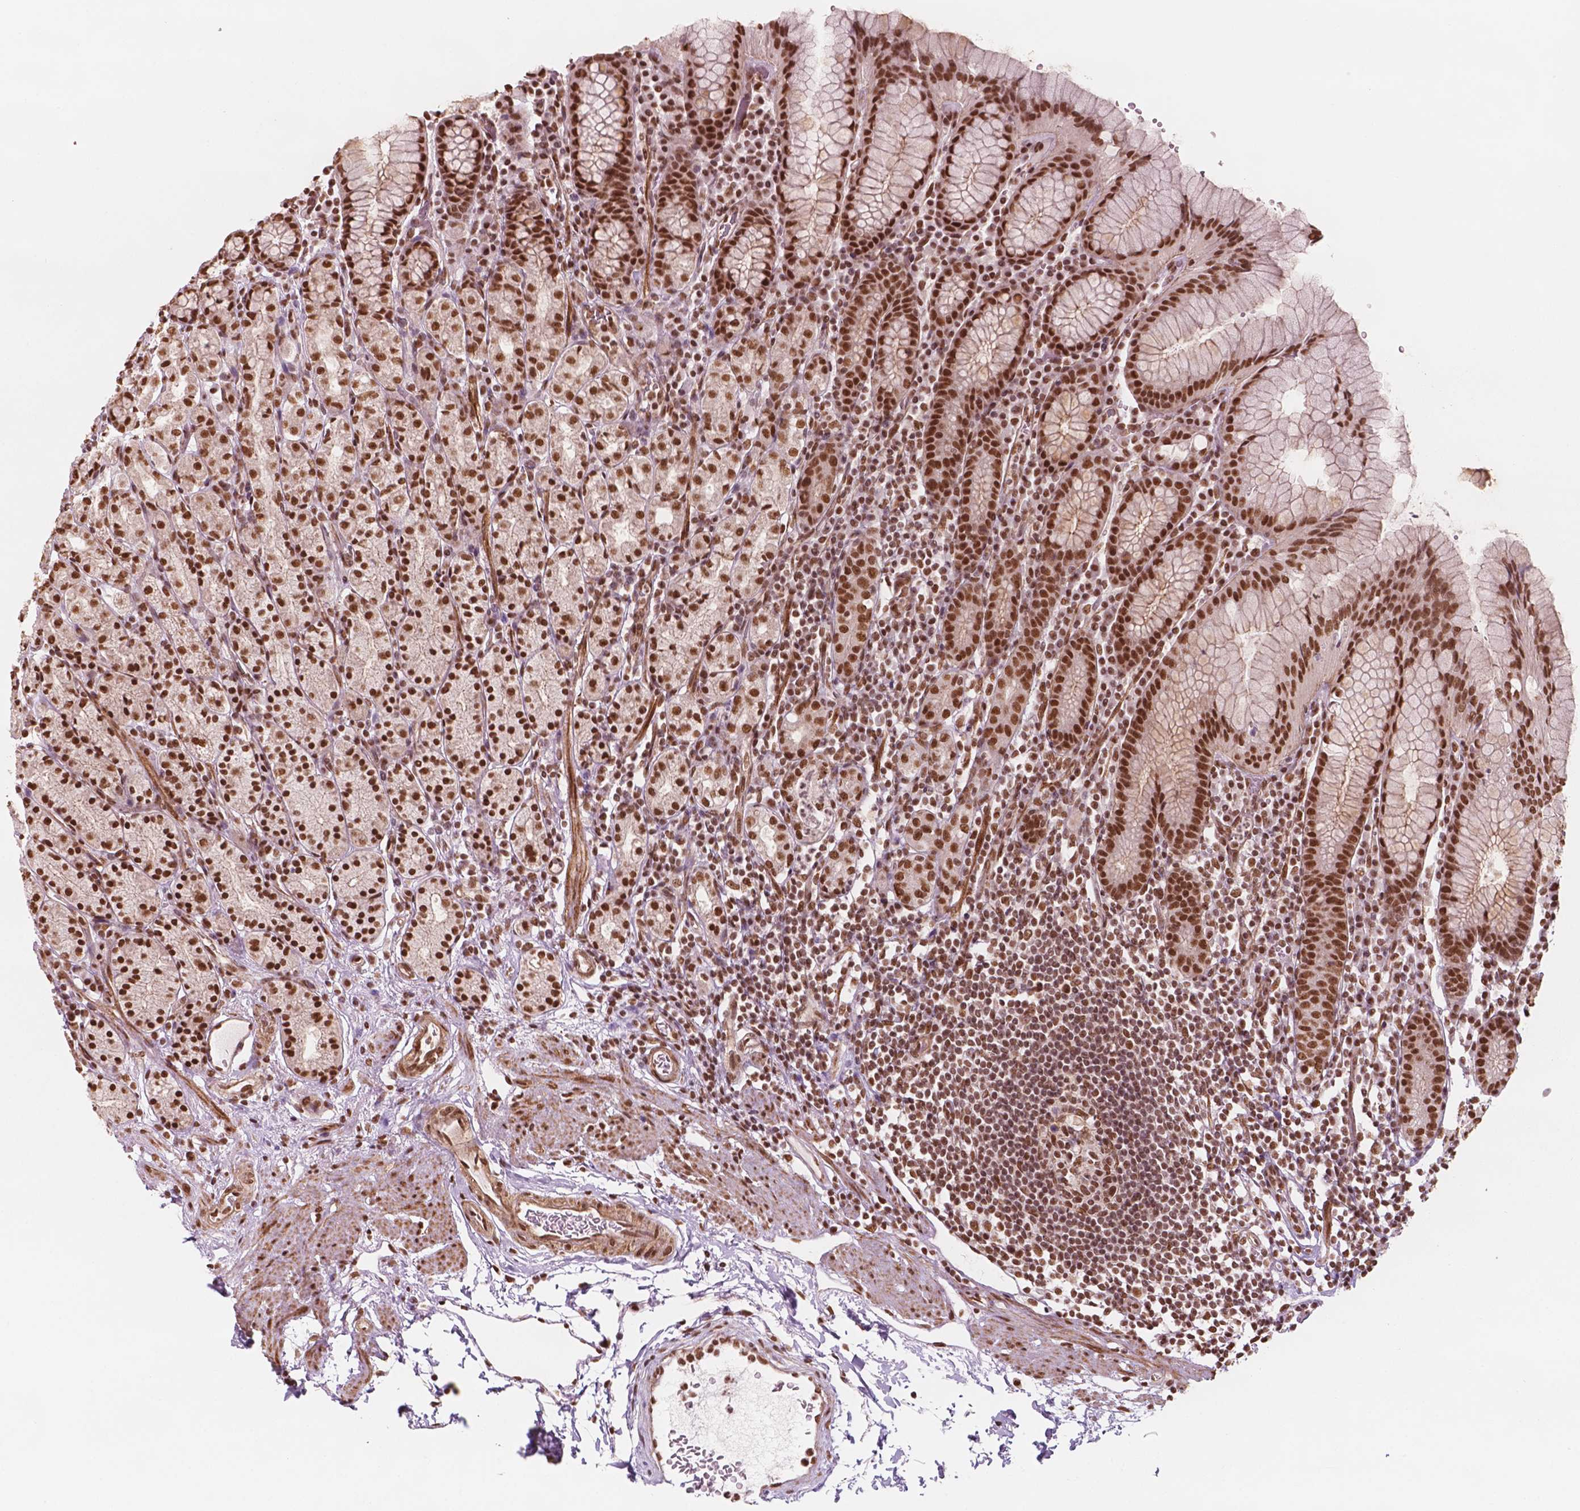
{"staining": {"intensity": "strong", "quantity": ">75%", "location": "nuclear"}, "tissue": "stomach", "cell_type": "Glandular cells", "image_type": "normal", "snomed": [{"axis": "morphology", "description": "Normal tissue, NOS"}, {"axis": "topography", "description": "Stomach, upper"}, {"axis": "topography", "description": "Stomach"}], "caption": "Immunohistochemical staining of normal stomach reveals high levels of strong nuclear expression in about >75% of glandular cells.", "gene": "GTF3C5", "patient": {"sex": "male", "age": 62}}